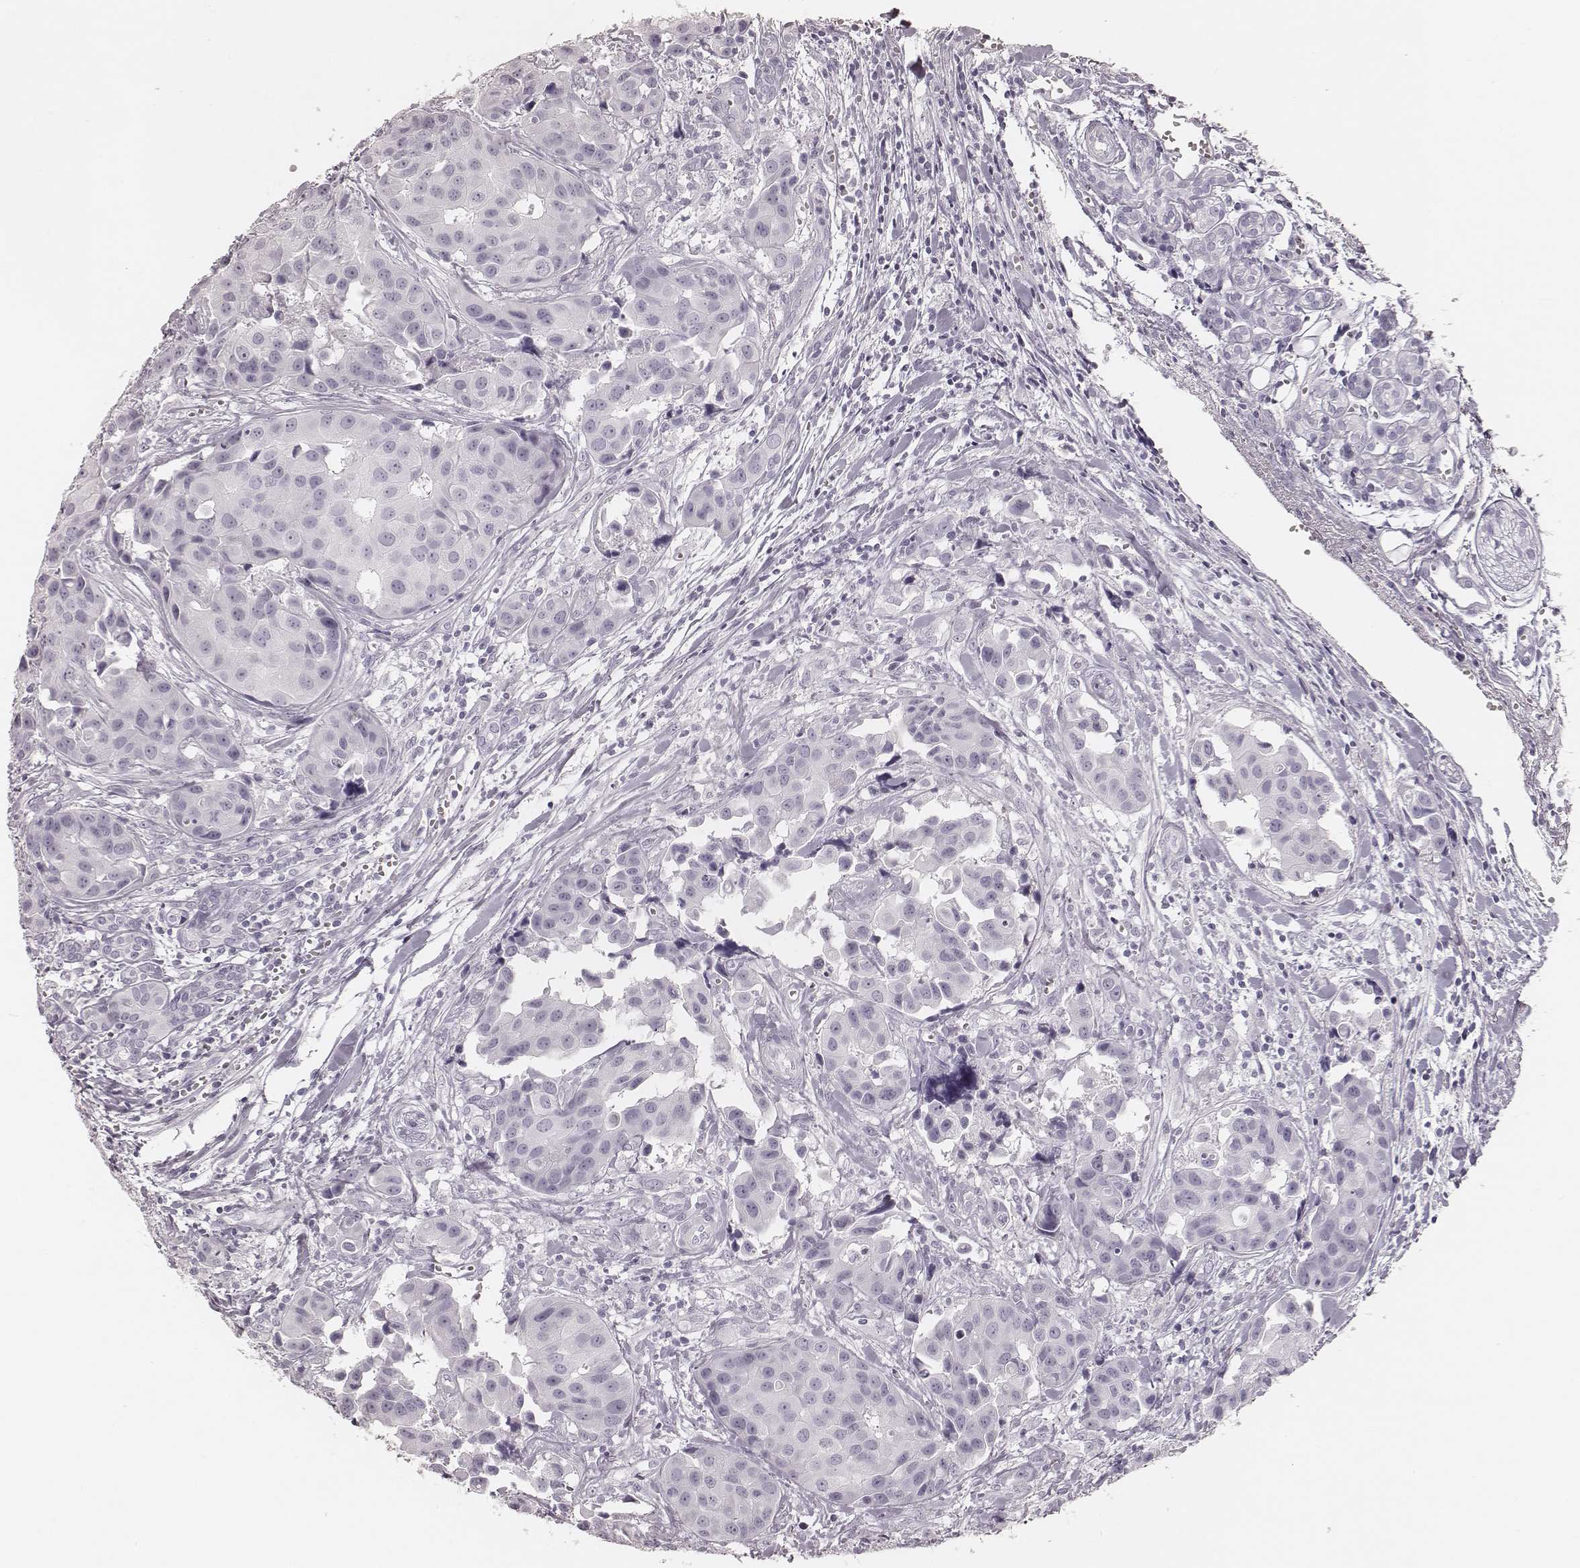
{"staining": {"intensity": "negative", "quantity": "none", "location": "none"}, "tissue": "head and neck cancer", "cell_type": "Tumor cells", "image_type": "cancer", "snomed": [{"axis": "morphology", "description": "Adenocarcinoma, NOS"}, {"axis": "topography", "description": "Head-Neck"}], "caption": "DAB (3,3'-diaminobenzidine) immunohistochemical staining of head and neck adenocarcinoma reveals no significant positivity in tumor cells. (Stains: DAB (3,3'-diaminobenzidine) IHC with hematoxylin counter stain, Microscopy: brightfield microscopy at high magnification).", "gene": "KRT82", "patient": {"sex": "male", "age": 76}}